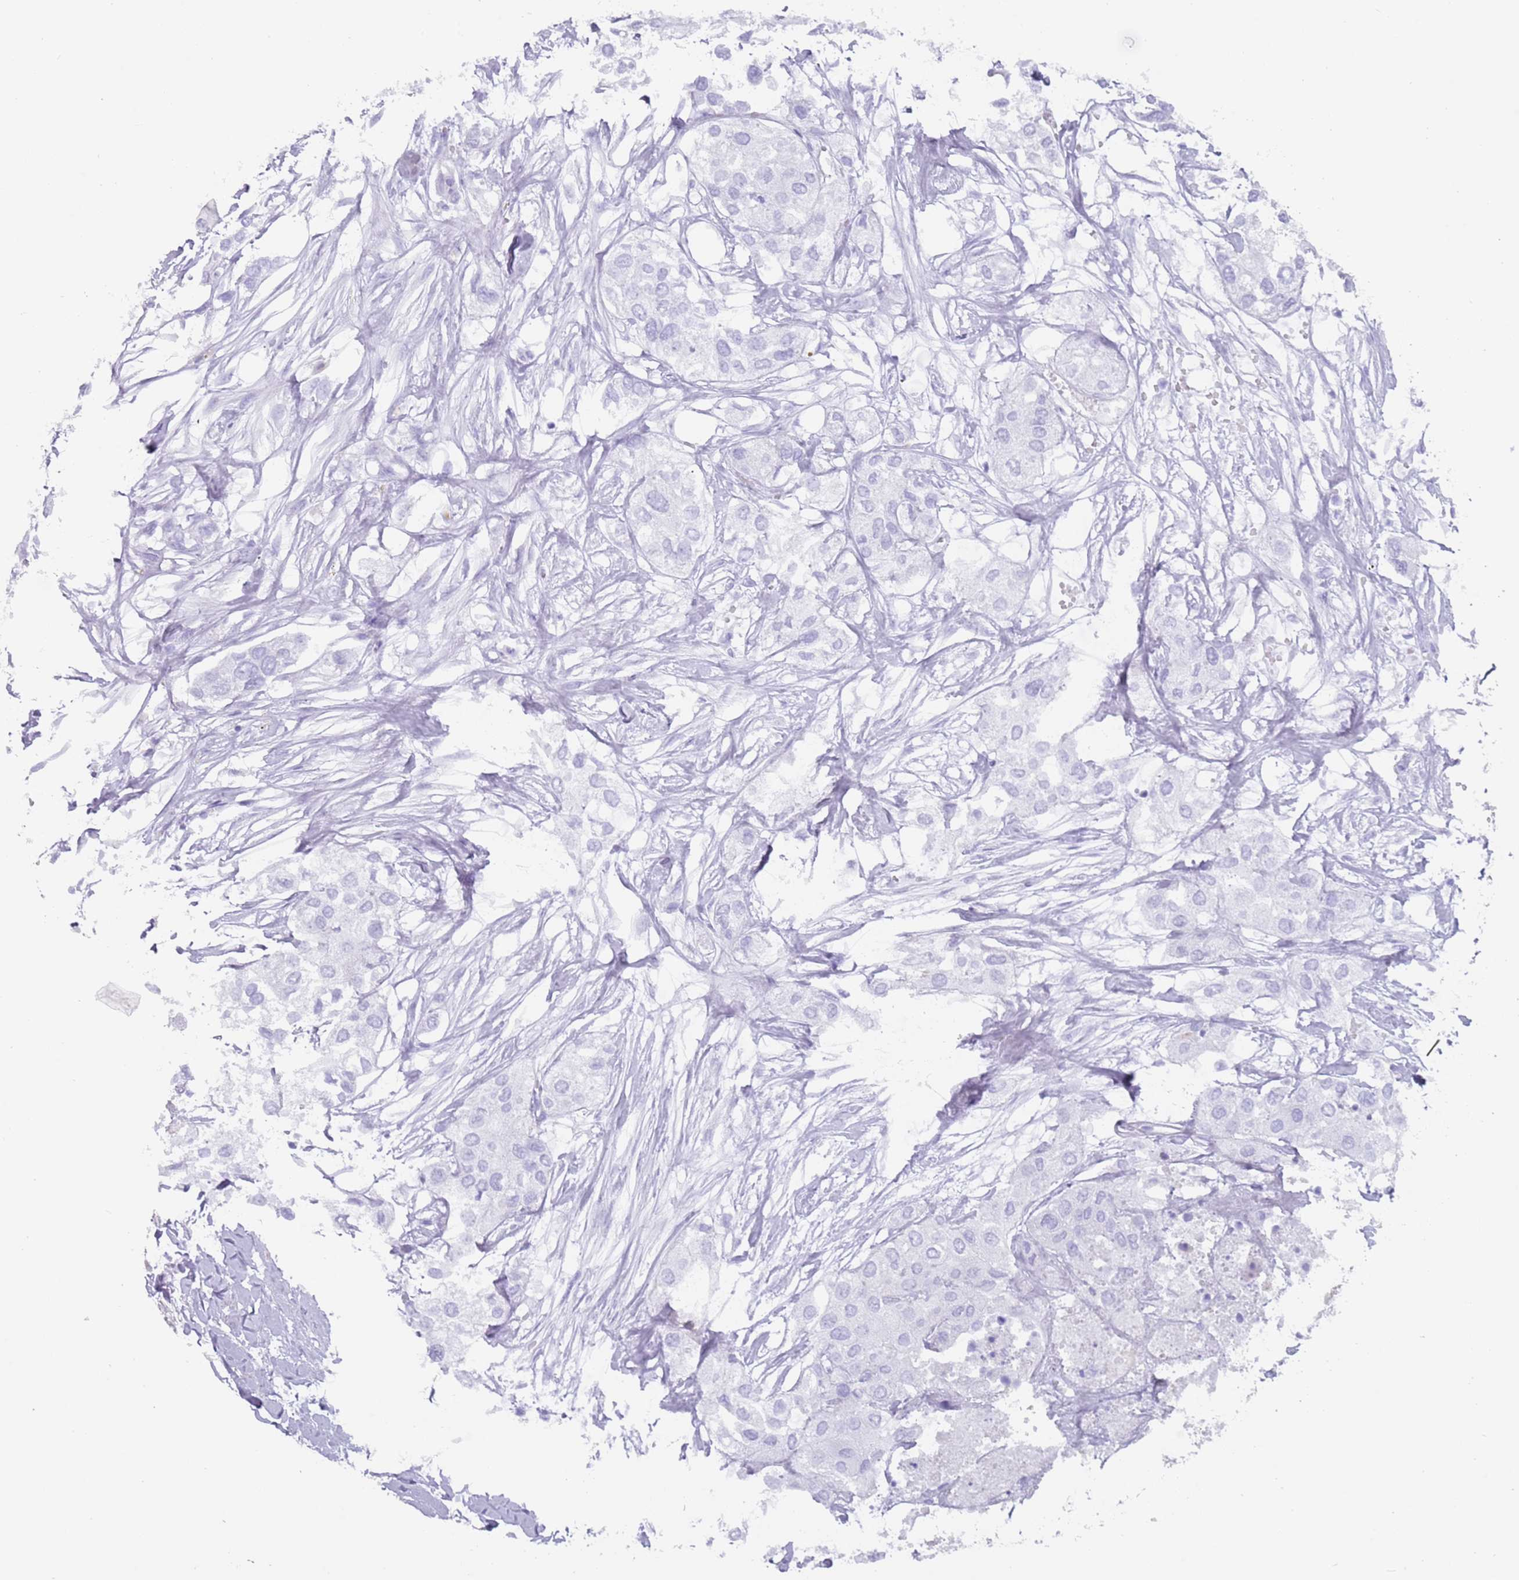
{"staining": {"intensity": "negative", "quantity": "none", "location": "none"}, "tissue": "urothelial cancer", "cell_type": "Tumor cells", "image_type": "cancer", "snomed": [{"axis": "morphology", "description": "Urothelial carcinoma, High grade"}, {"axis": "topography", "description": "Urinary bladder"}], "caption": "Tumor cells are negative for protein expression in human urothelial cancer.", "gene": "HDAC8", "patient": {"sex": "male", "age": 64}}